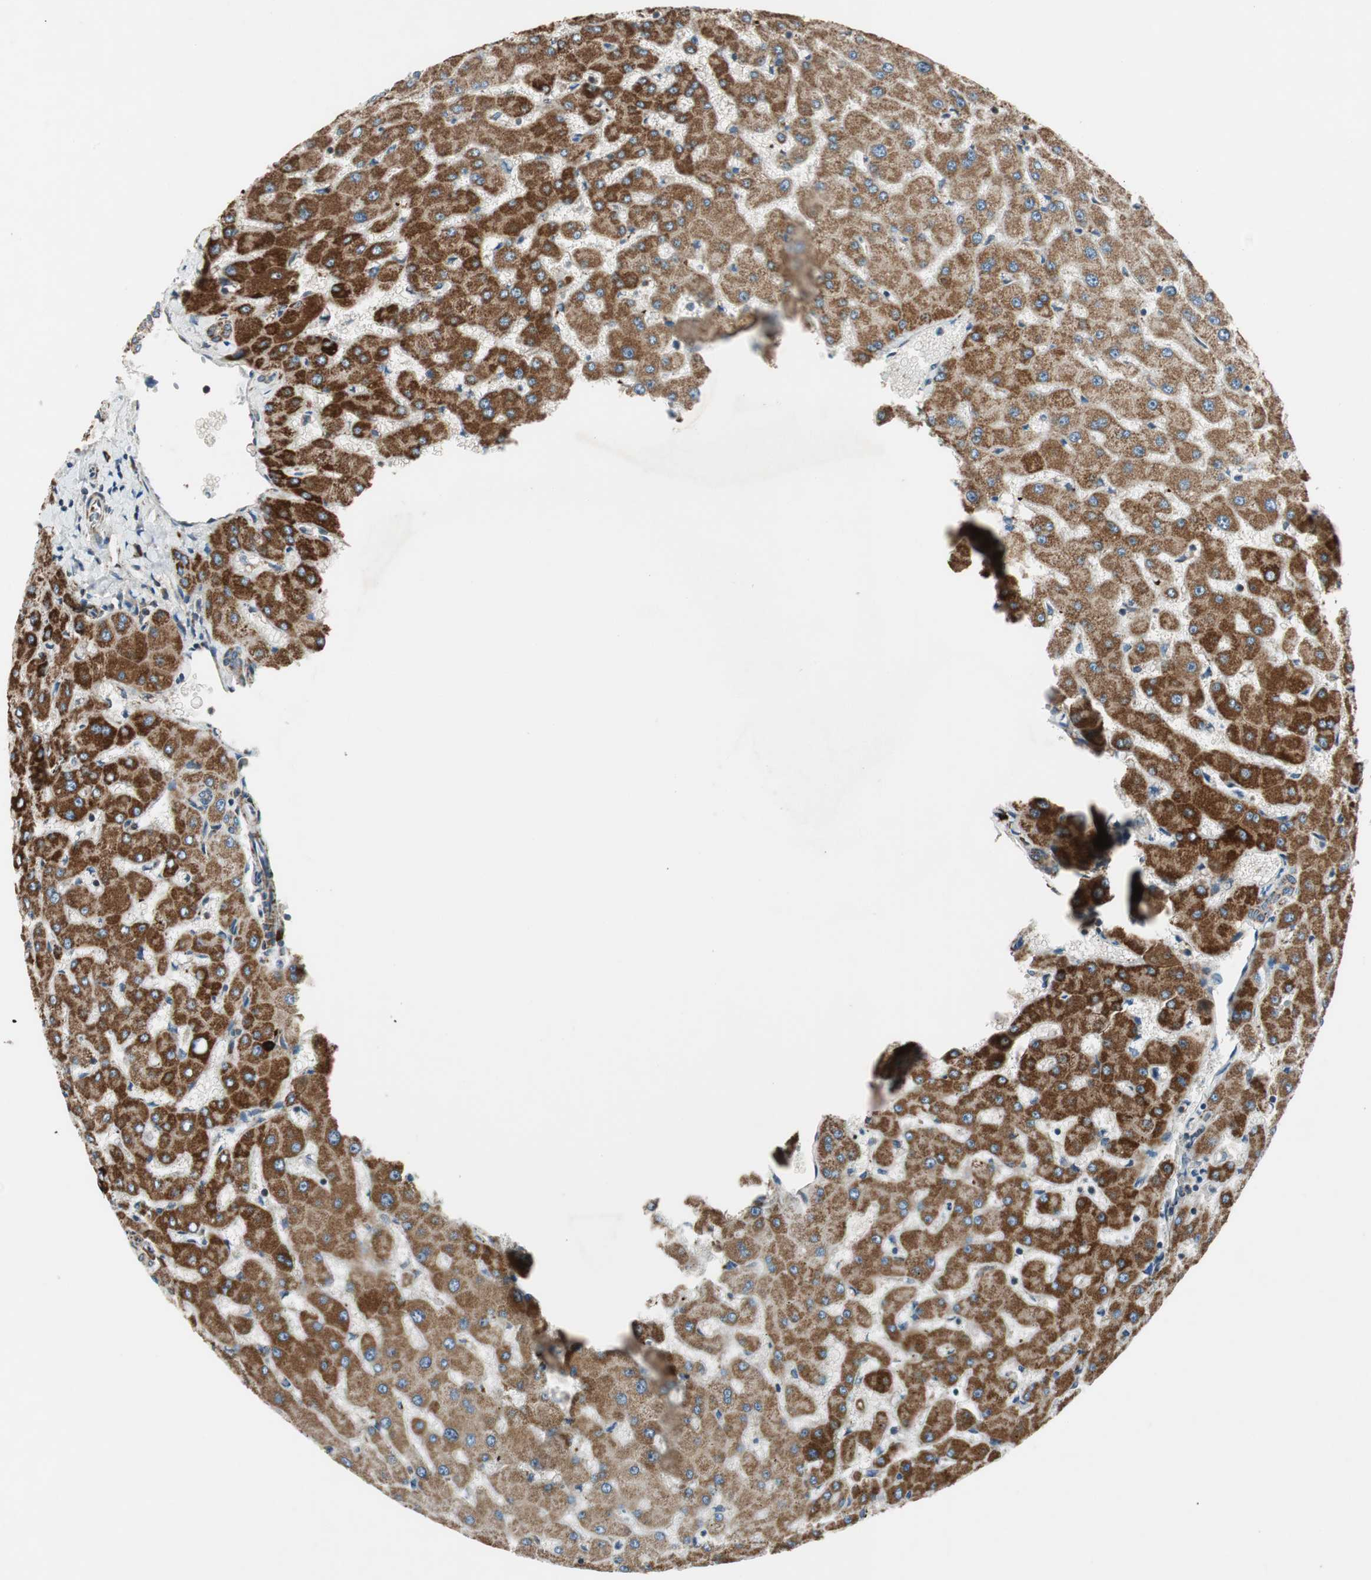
{"staining": {"intensity": "moderate", "quantity": ">75%", "location": "cytoplasmic/membranous"}, "tissue": "liver", "cell_type": "Cholangiocytes", "image_type": "normal", "snomed": [{"axis": "morphology", "description": "Normal tissue, NOS"}, {"axis": "topography", "description": "Liver"}], "caption": "DAB (3,3'-diaminobenzidine) immunohistochemical staining of unremarkable liver displays moderate cytoplasmic/membranous protein staining in approximately >75% of cholangiocytes.", "gene": "AKAP1", "patient": {"sex": "female", "age": 63}}